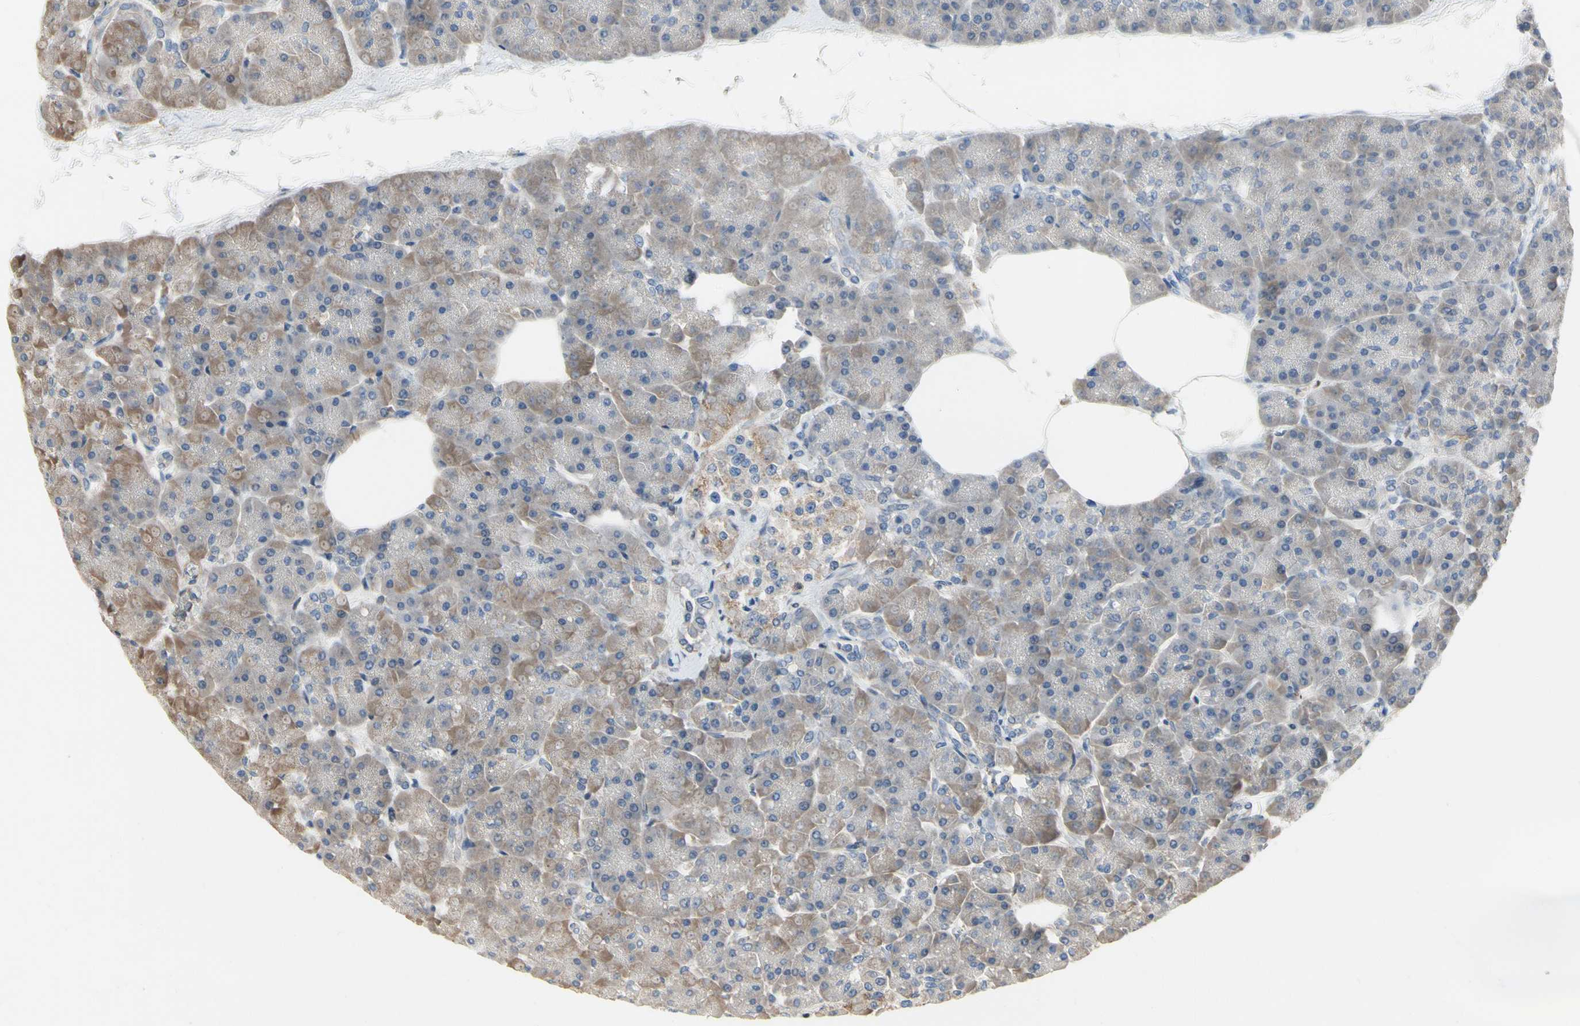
{"staining": {"intensity": "weak", "quantity": "<25%", "location": "cytoplasmic/membranous"}, "tissue": "pancreas", "cell_type": "Exocrine glandular cells", "image_type": "normal", "snomed": [{"axis": "morphology", "description": "Normal tissue, NOS"}, {"axis": "topography", "description": "Pancreas"}], "caption": "DAB immunohistochemical staining of normal human pancreas demonstrates no significant staining in exocrine glandular cells. (DAB (3,3'-diaminobenzidine) immunohistochemistry with hematoxylin counter stain).", "gene": "CRTAC1", "patient": {"sex": "female", "age": 70}}